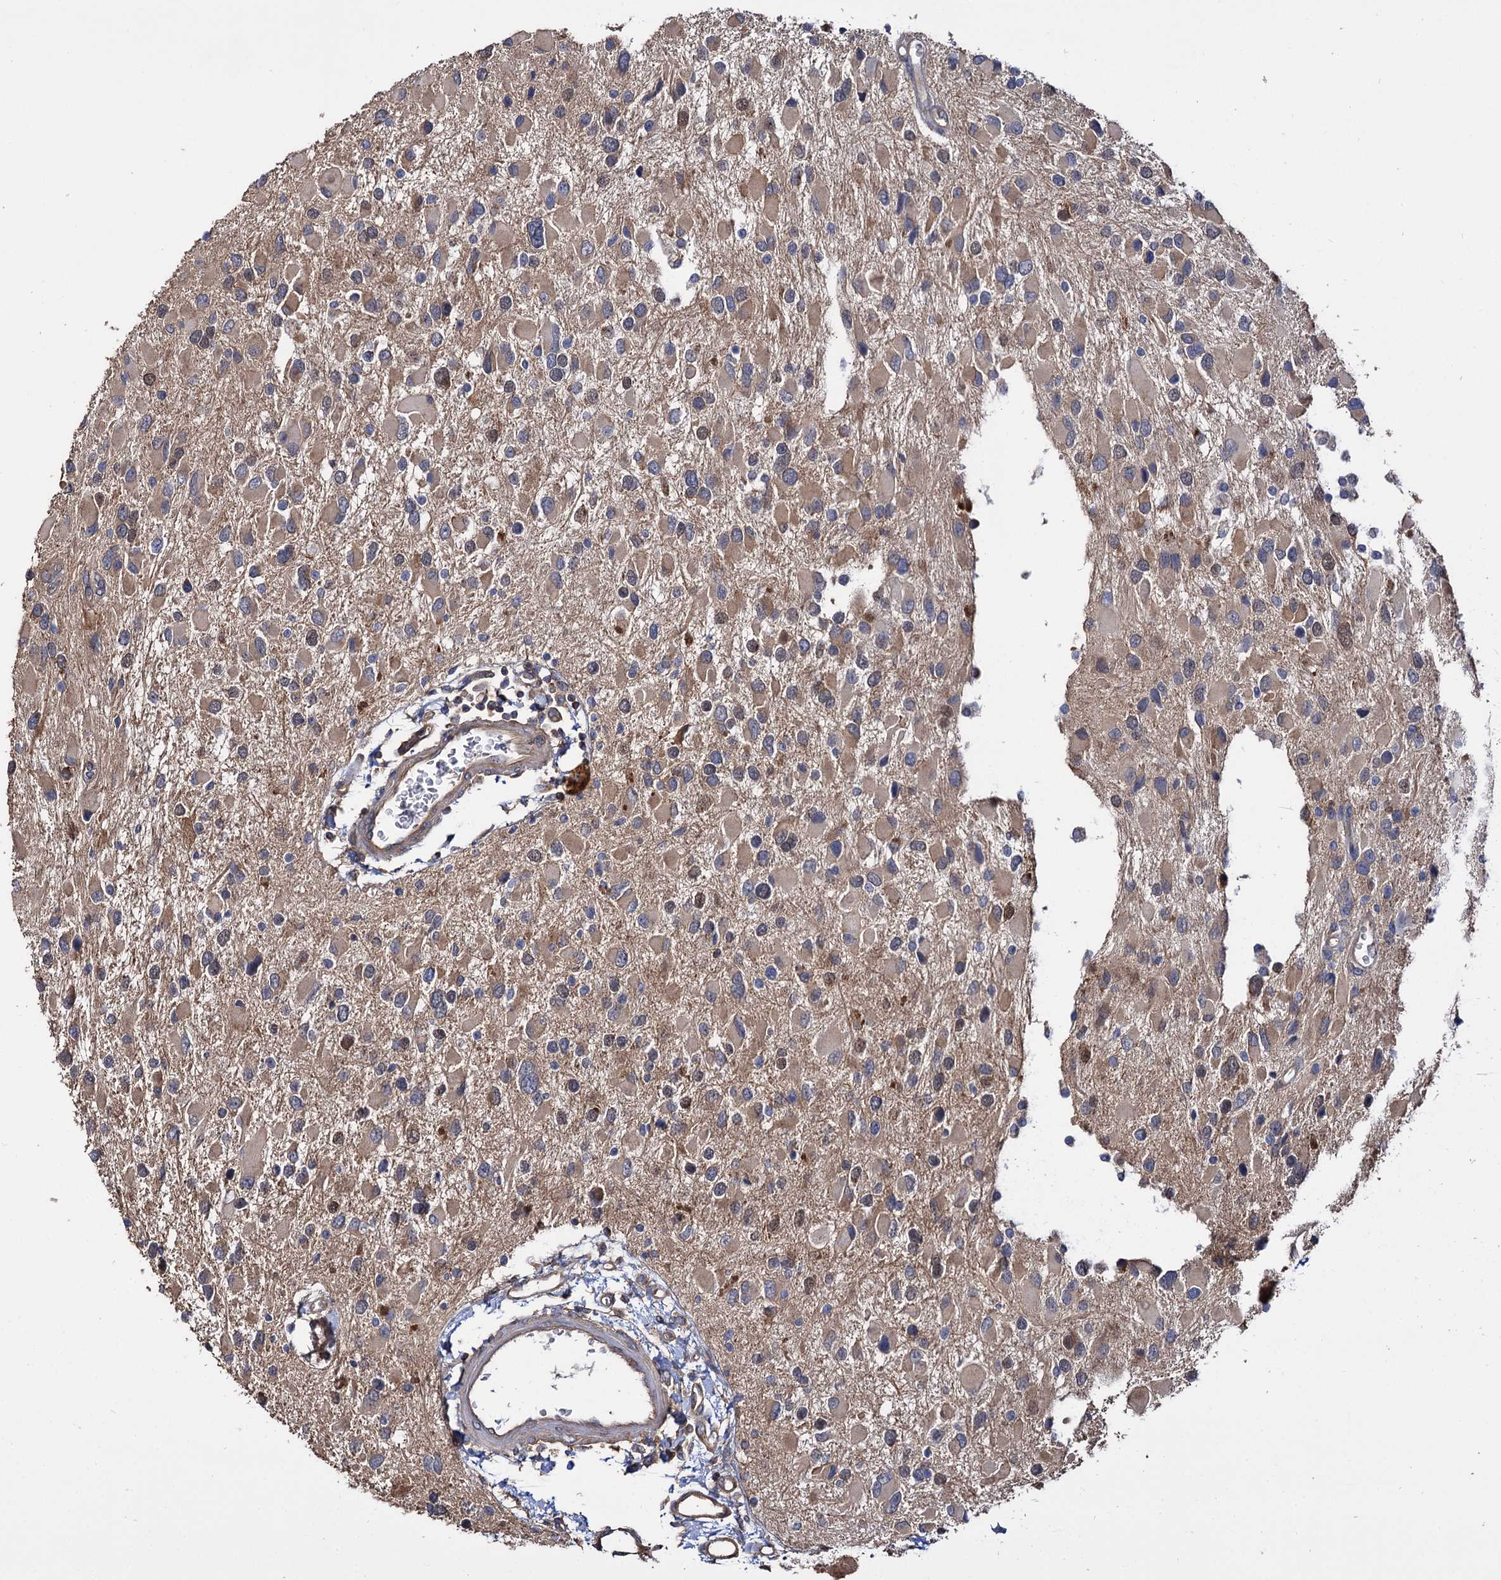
{"staining": {"intensity": "weak", "quantity": "25%-75%", "location": "cytoplasmic/membranous"}, "tissue": "glioma", "cell_type": "Tumor cells", "image_type": "cancer", "snomed": [{"axis": "morphology", "description": "Glioma, malignant, High grade"}, {"axis": "topography", "description": "Brain"}], "caption": "High-magnification brightfield microscopy of glioma stained with DAB (3,3'-diaminobenzidine) (brown) and counterstained with hematoxylin (blue). tumor cells exhibit weak cytoplasmic/membranous expression is present in about25%-75% of cells.", "gene": "IDI1", "patient": {"sex": "male", "age": 53}}